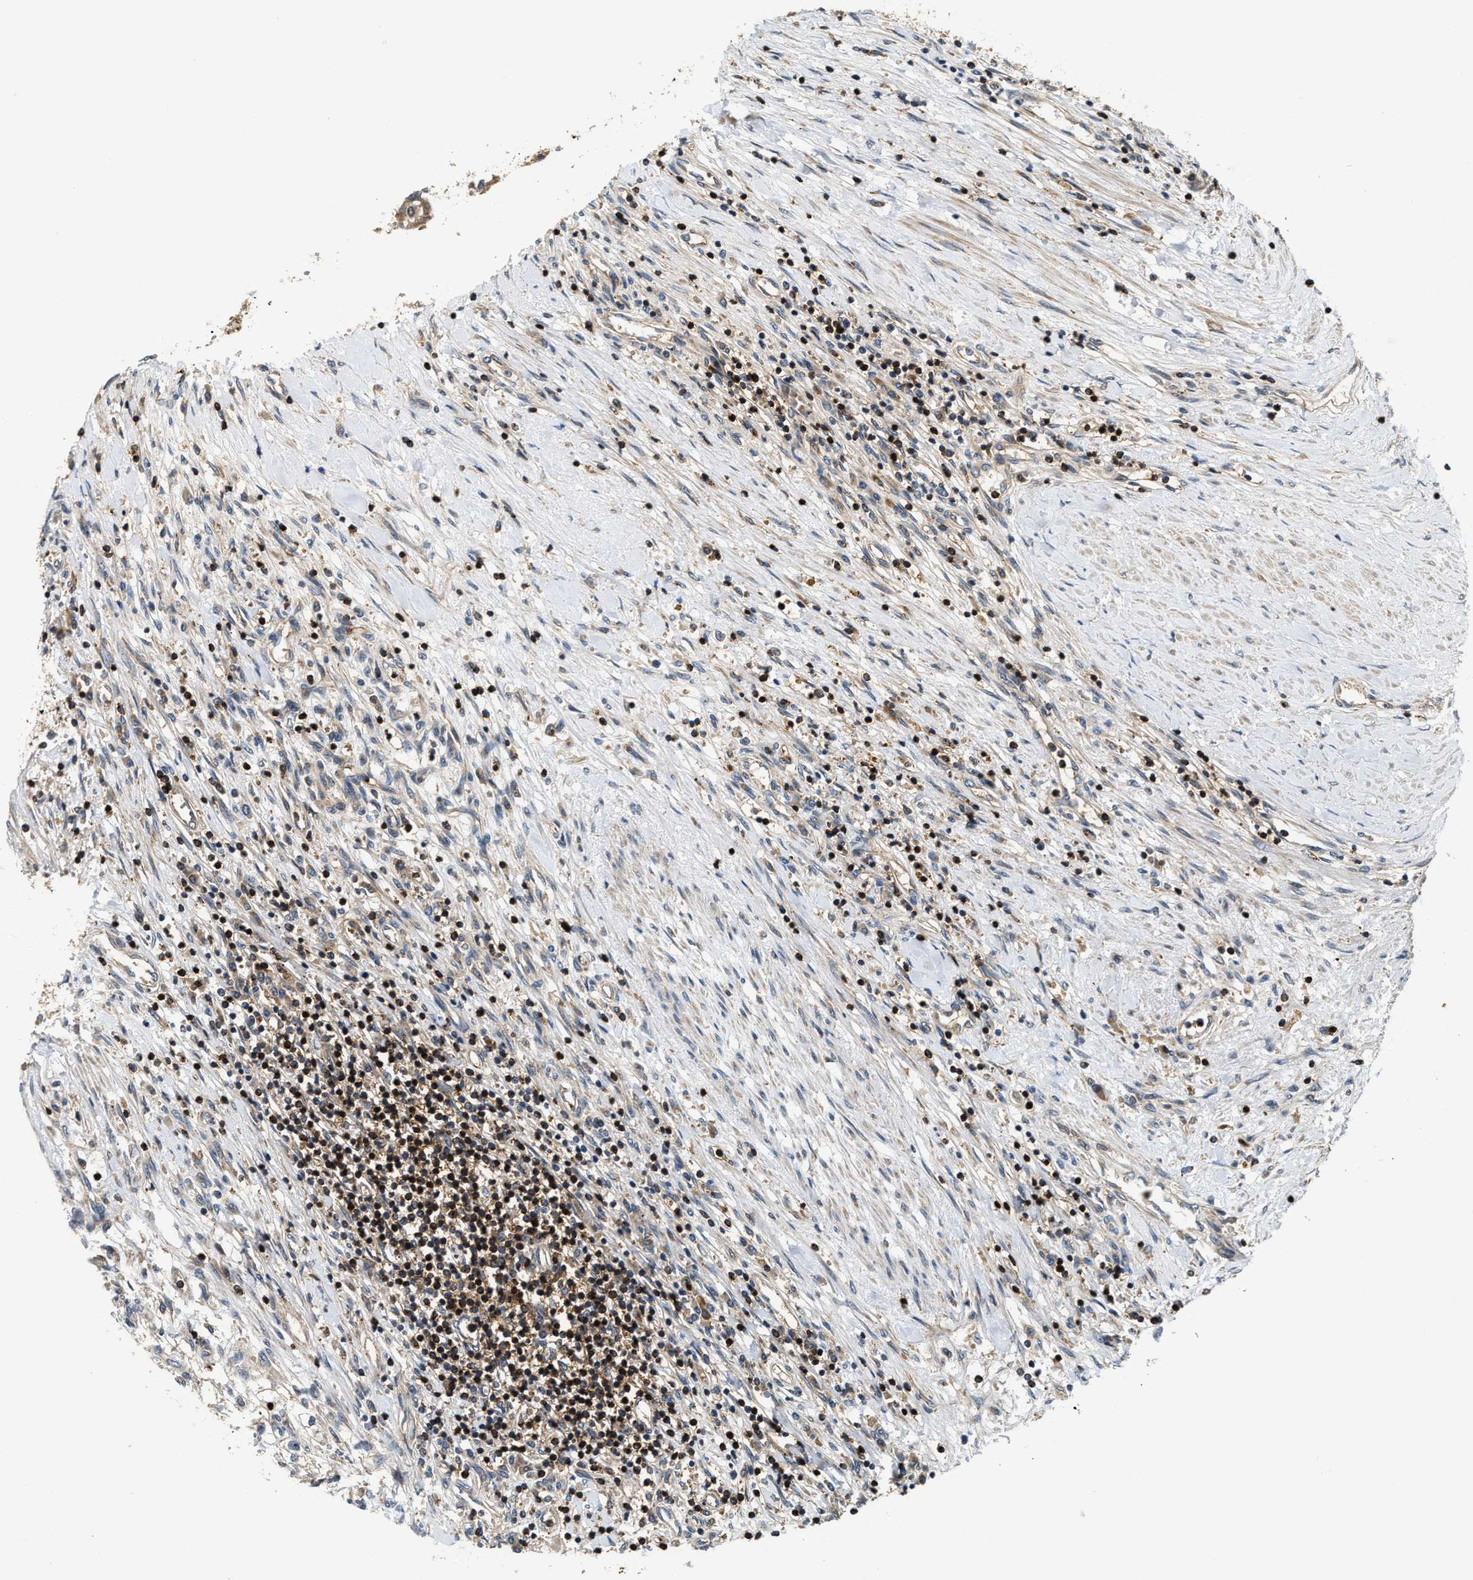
{"staining": {"intensity": "moderate", "quantity": ">75%", "location": "cytoplasmic/membranous"}, "tissue": "renal cancer", "cell_type": "Tumor cells", "image_type": "cancer", "snomed": [{"axis": "morphology", "description": "Adenocarcinoma, NOS"}, {"axis": "topography", "description": "Kidney"}], "caption": "Immunohistochemistry photomicrograph of human renal cancer (adenocarcinoma) stained for a protein (brown), which displays medium levels of moderate cytoplasmic/membranous expression in approximately >75% of tumor cells.", "gene": "SNX5", "patient": {"sex": "male", "age": 68}}